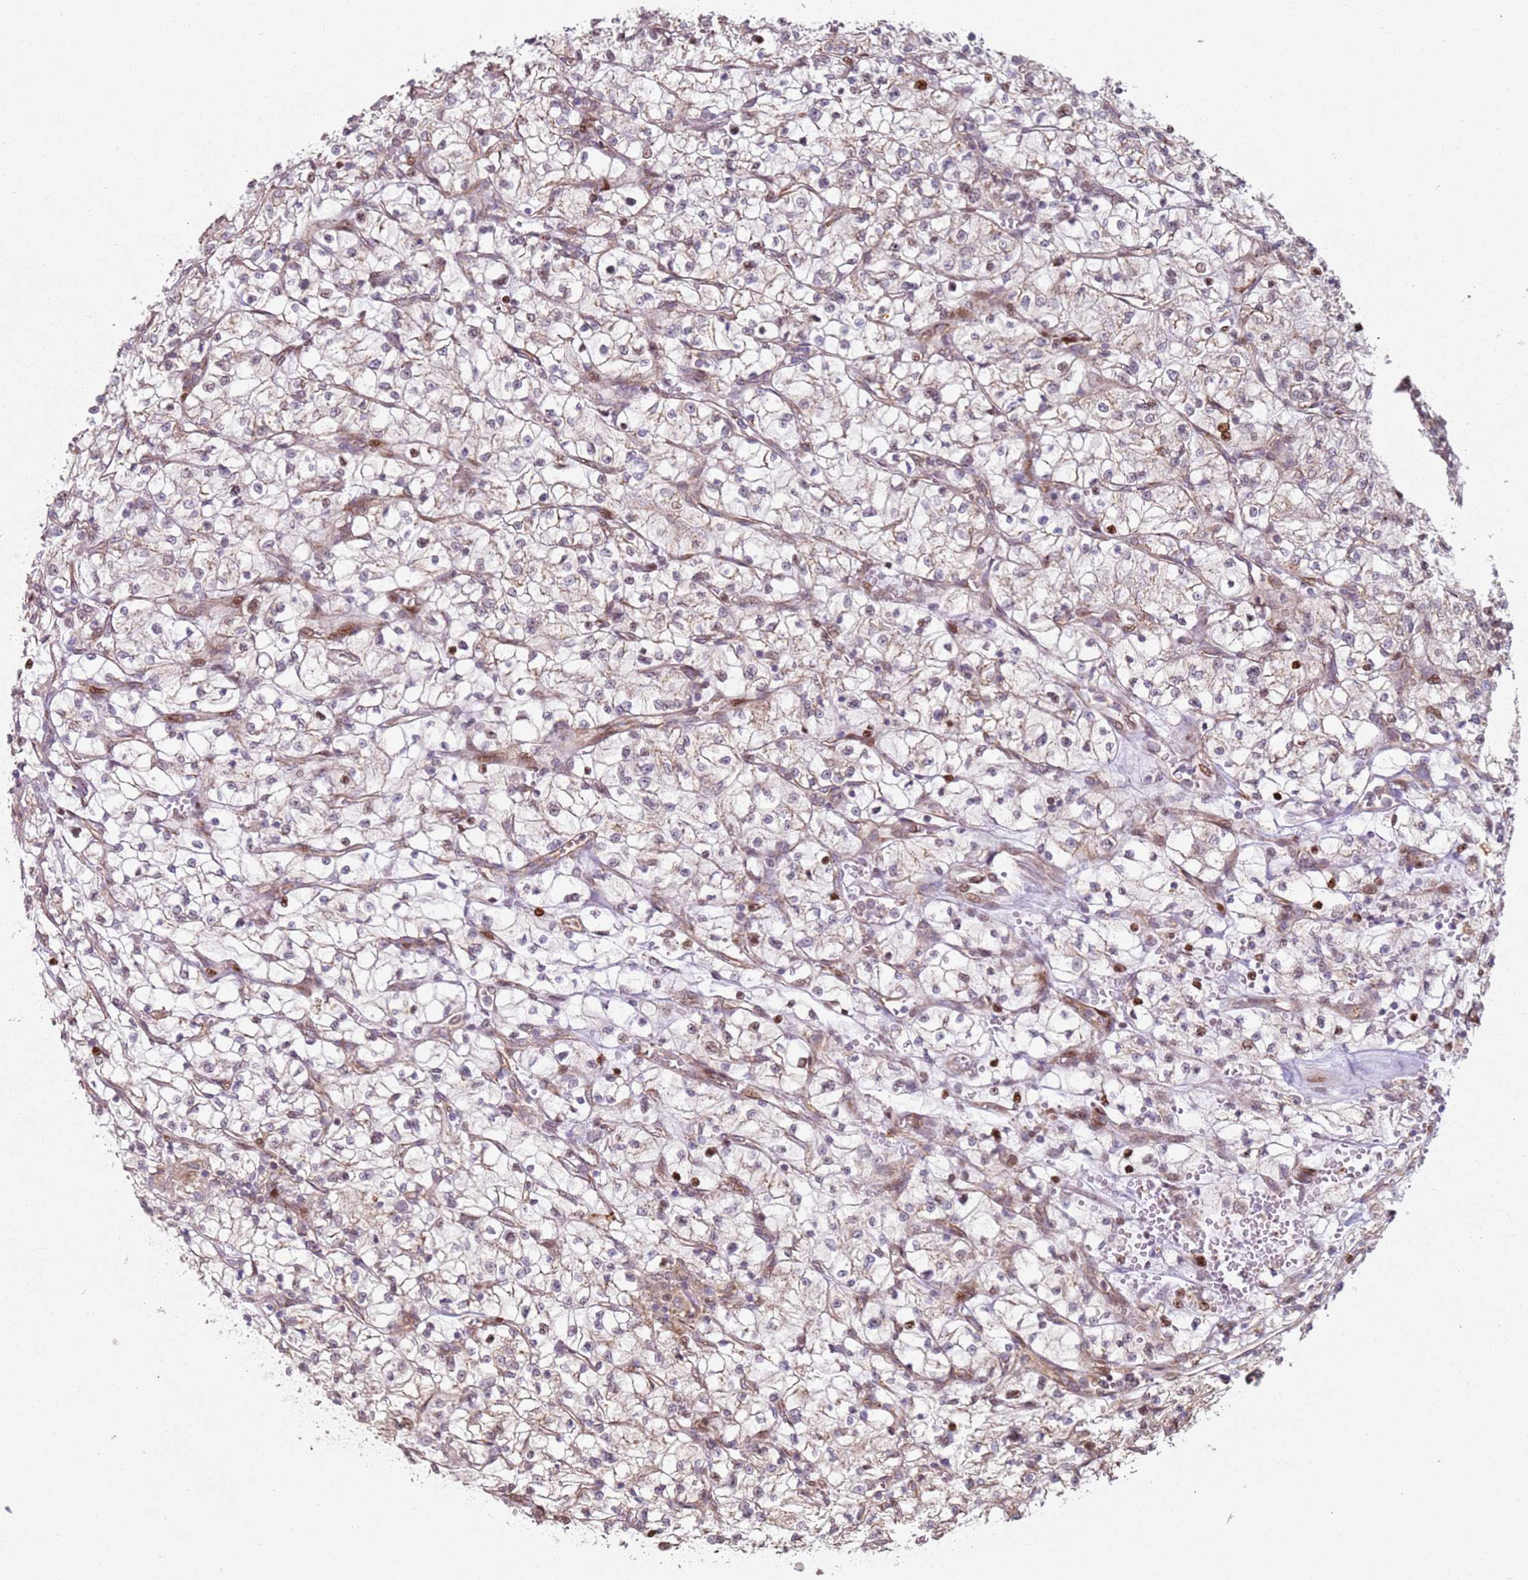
{"staining": {"intensity": "moderate", "quantity": "<25%", "location": "nuclear"}, "tissue": "renal cancer", "cell_type": "Tumor cells", "image_type": "cancer", "snomed": [{"axis": "morphology", "description": "Adenocarcinoma, NOS"}, {"axis": "topography", "description": "Kidney"}], "caption": "Brown immunohistochemical staining in human renal cancer (adenocarcinoma) shows moderate nuclear positivity in about <25% of tumor cells. (Brightfield microscopy of DAB IHC at high magnification).", "gene": "HNRNPLL", "patient": {"sex": "female", "age": 64}}